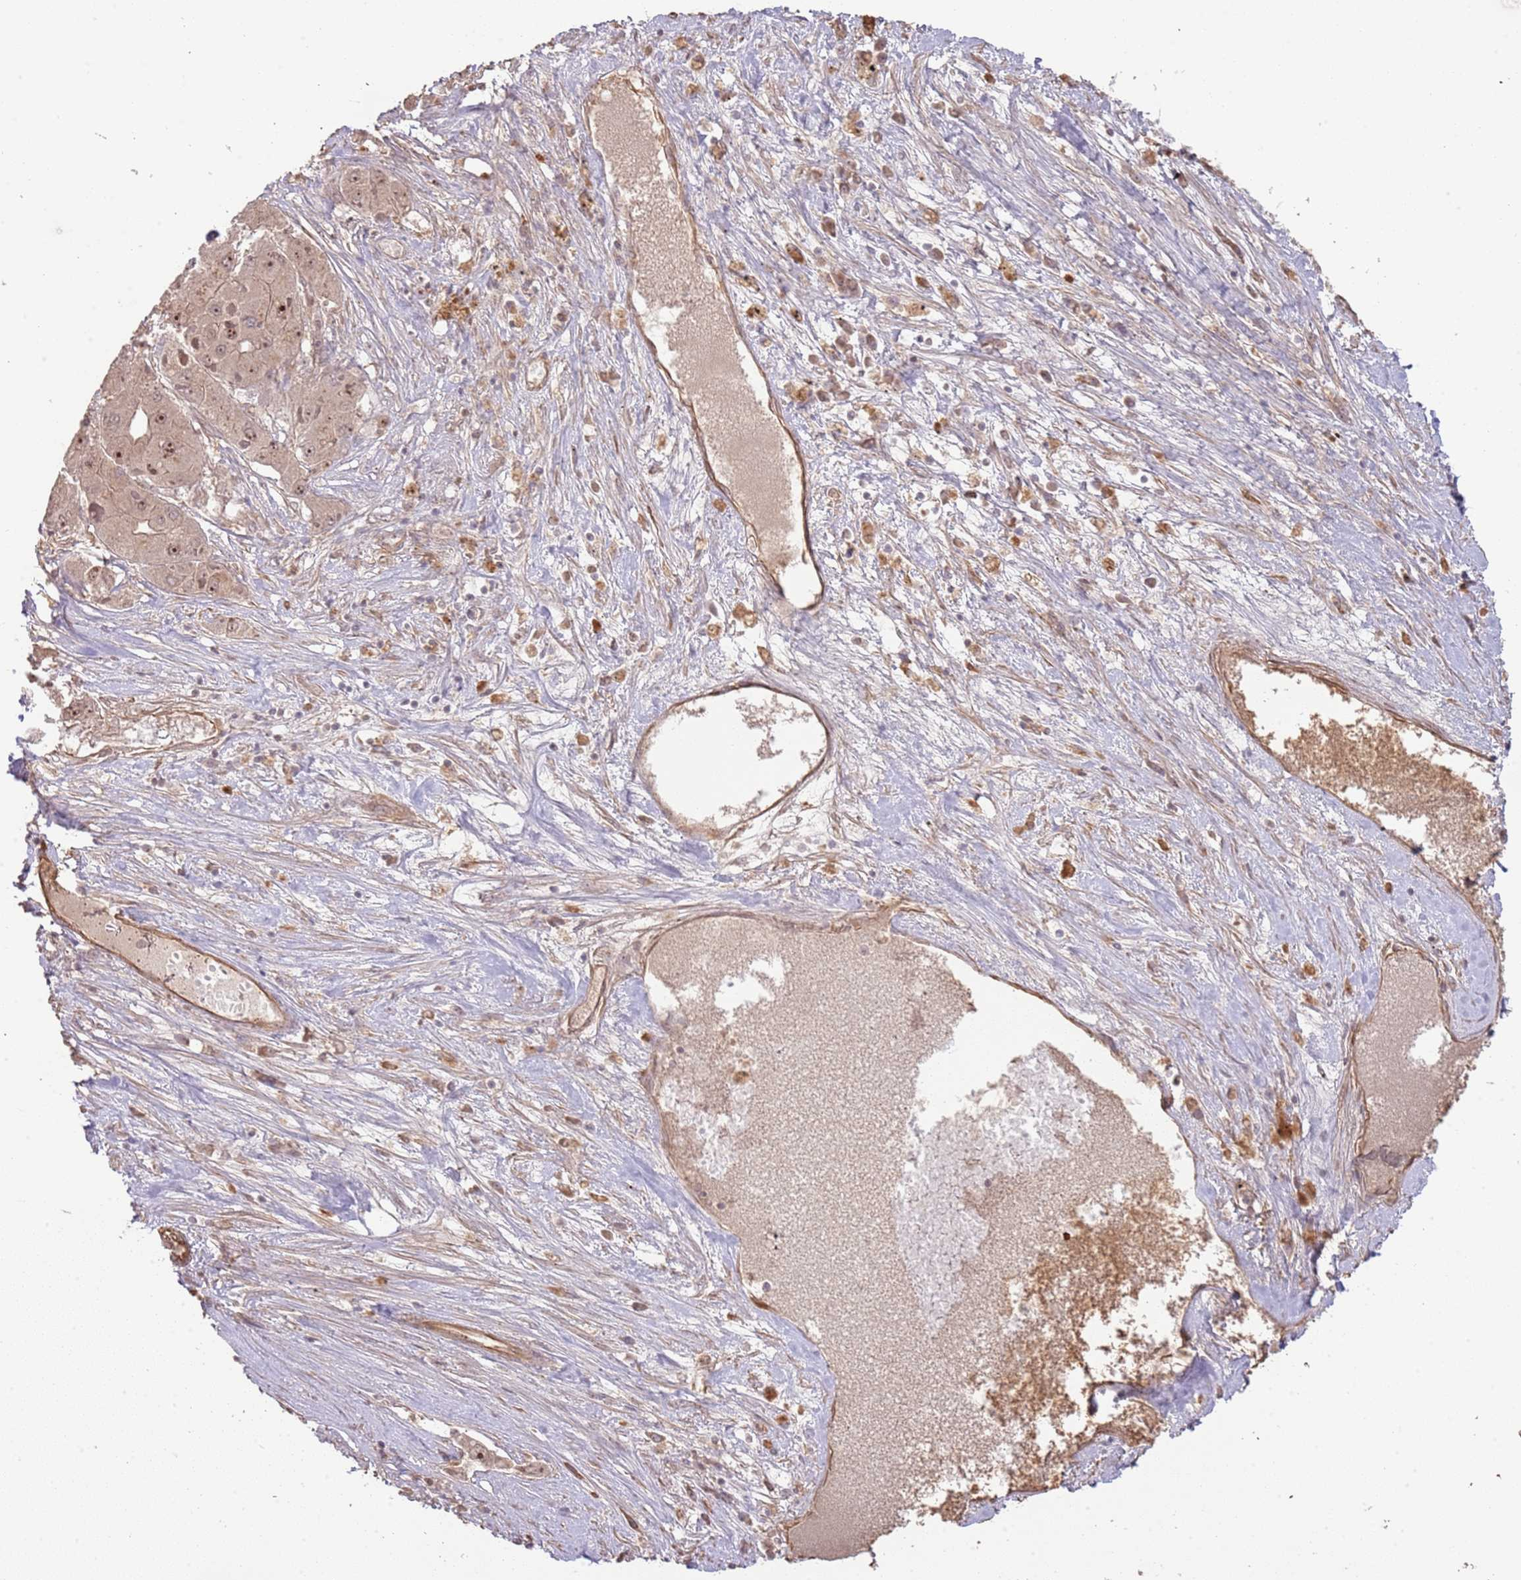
{"staining": {"intensity": "moderate", "quantity": ">75%", "location": "nuclear"}, "tissue": "liver cancer", "cell_type": "Tumor cells", "image_type": "cancer", "snomed": [{"axis": "morphology", "description": "Carcinoma, Hepatocellular, NOS"}, {"axis": "topography", "description": "Liver"}], "caption": "Hepatocellular carcinoma (liver) tissue displays moderate nuclear positivity in about >75% of tumor cells, visualized by immunohistochemistry. (DAB (3,3'-diaminobenzidine) = brown stain, brightfield microscopy at high magnification).", "gene": "SURF2", "patient": {"sex": "female", "age": 73}}